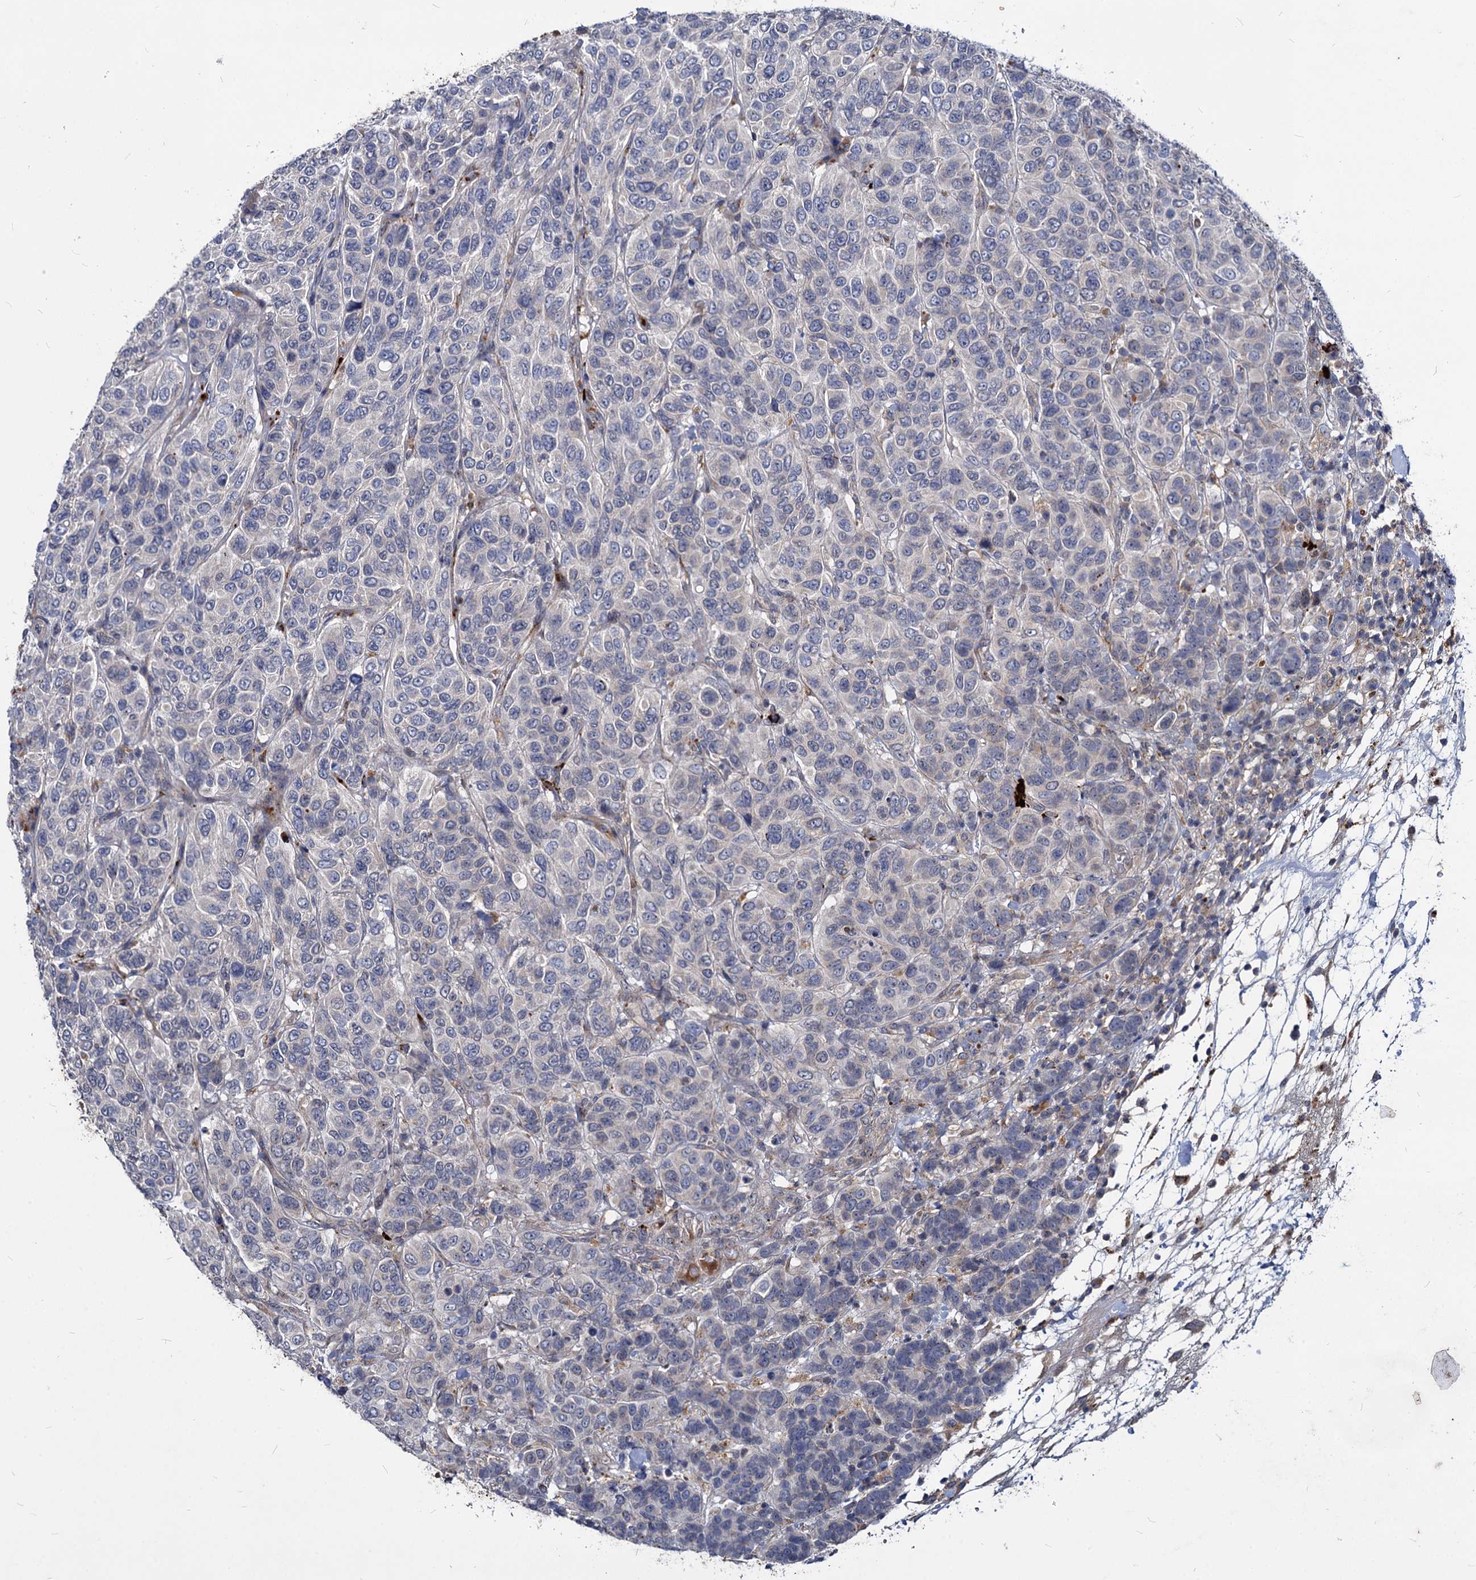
{"staining": {"intensity": "negative", "quantity": "none", "location": "none"}, "tissue": "breast cancer", "cell_type": "Tumor cells", "image_type": "cancer", "snomed": [{"axis": "morphology", "description": "Duct carcinoma"}, {"axis": "topography", "description": "Breast"}], "caption": "This is a micrograph of immunohistochemistry staining of breast intraductal carcinoma, which shows no staining in tumor cells.", "gene": "C11orf86", "patient": {"sex": "female", "age": 55}}